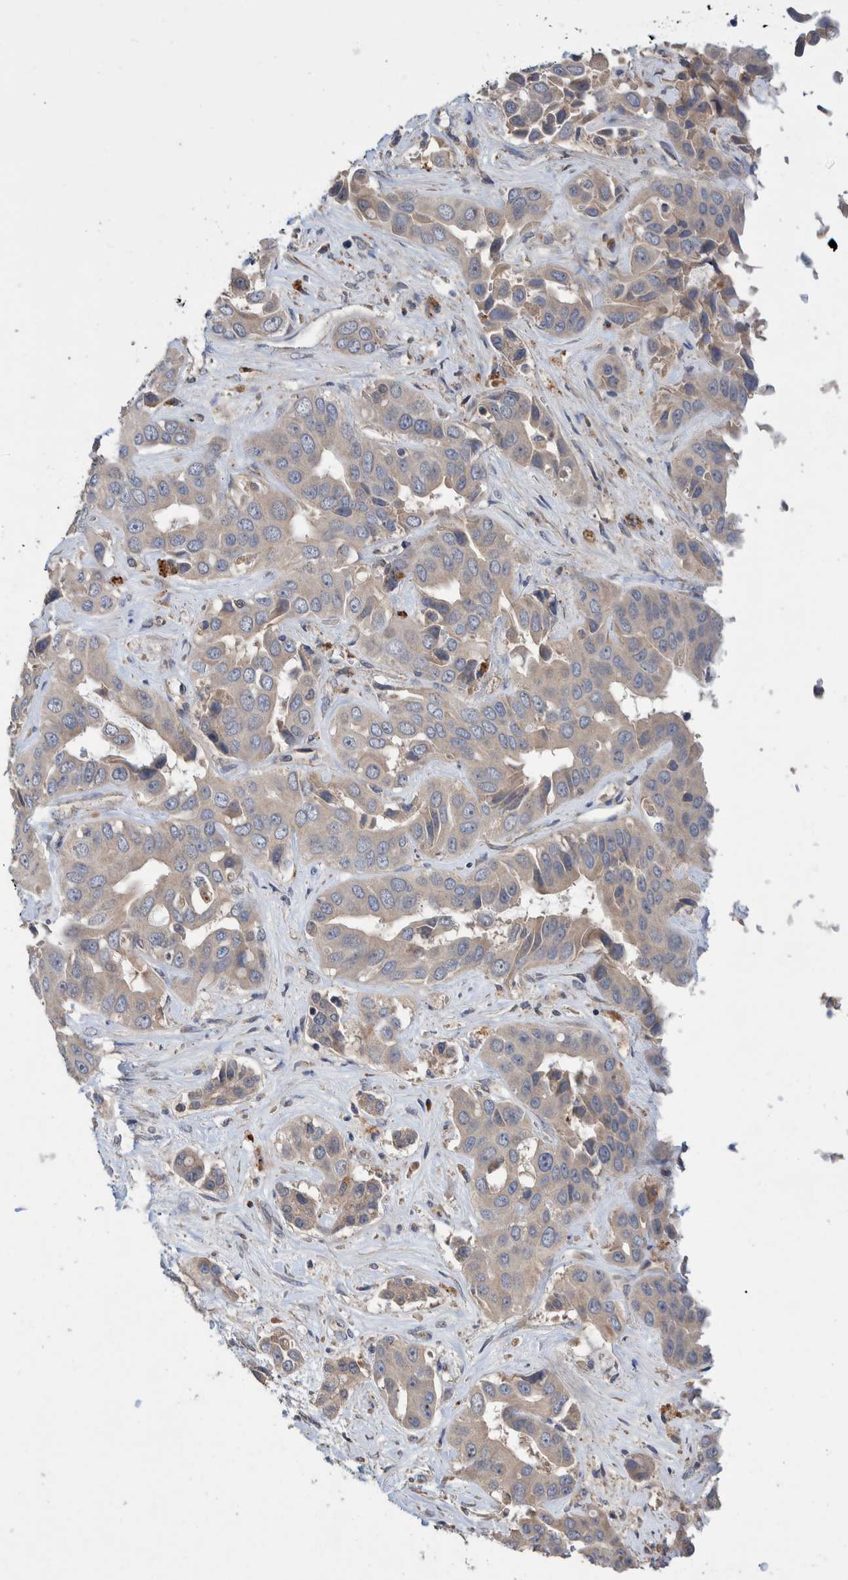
{"staining": {"intensity": "weak", "quantity": "25%-75%", "location": "cytoplasmic/membranous"}, "tissue": "liver cancer", "cell_type": "Tumor cells", "image_type": "cancer", "snomed": [{"axis": "morphology", "description": "Cholangiocarcinoma"}, {"axis": "topography", "description": "Liver"}], "caption": "Liver cancer (cholangiocarcinoma) stained with a brown dye displays weak cytoplasmic/membranous positive staining in about 25%-75% of tumor cells.", "gene": "PLPBP", "patient": {"sex": "female", "age": 52}}